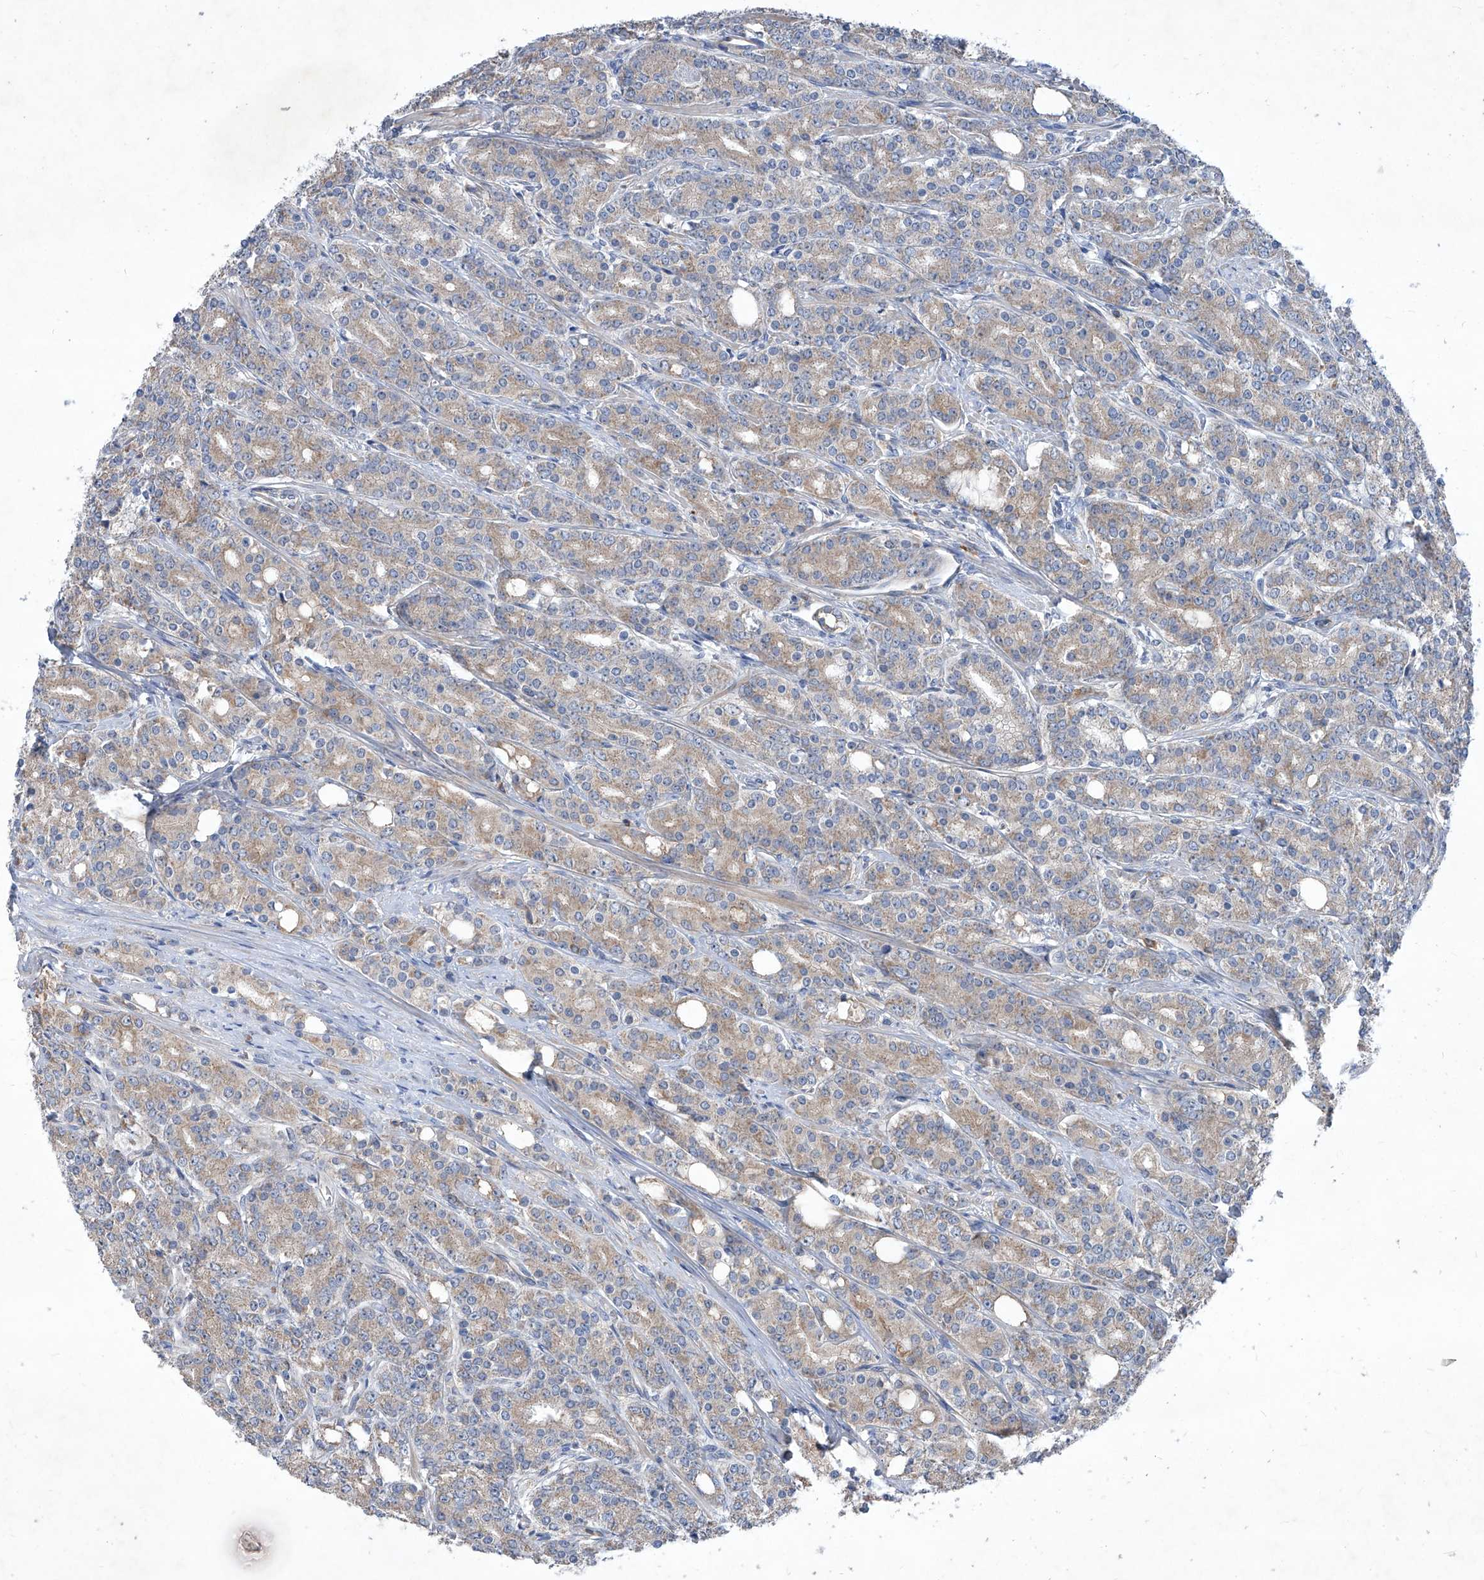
{"staining": {"intensity": "weak", "quantity": ">75%", "location": "cytoplasmic/membranous"}, "tissue": "prostate cancer", "cell_type": "Tumor cells", "image_type": "cancer", "snomed": [{"axis": "morphology", "description": "Adenocarcinoma, High grade"}, {"axis": "topography", "description": "Prostate"}], "caption": "This is an image of immunohistochemistry staining of prostate cancer, which shows weak positivity in the cytoplasmic/membranous of tumor cells.", "gene": "EPHA8", "patient": {"sex": "male", "age": 62}}